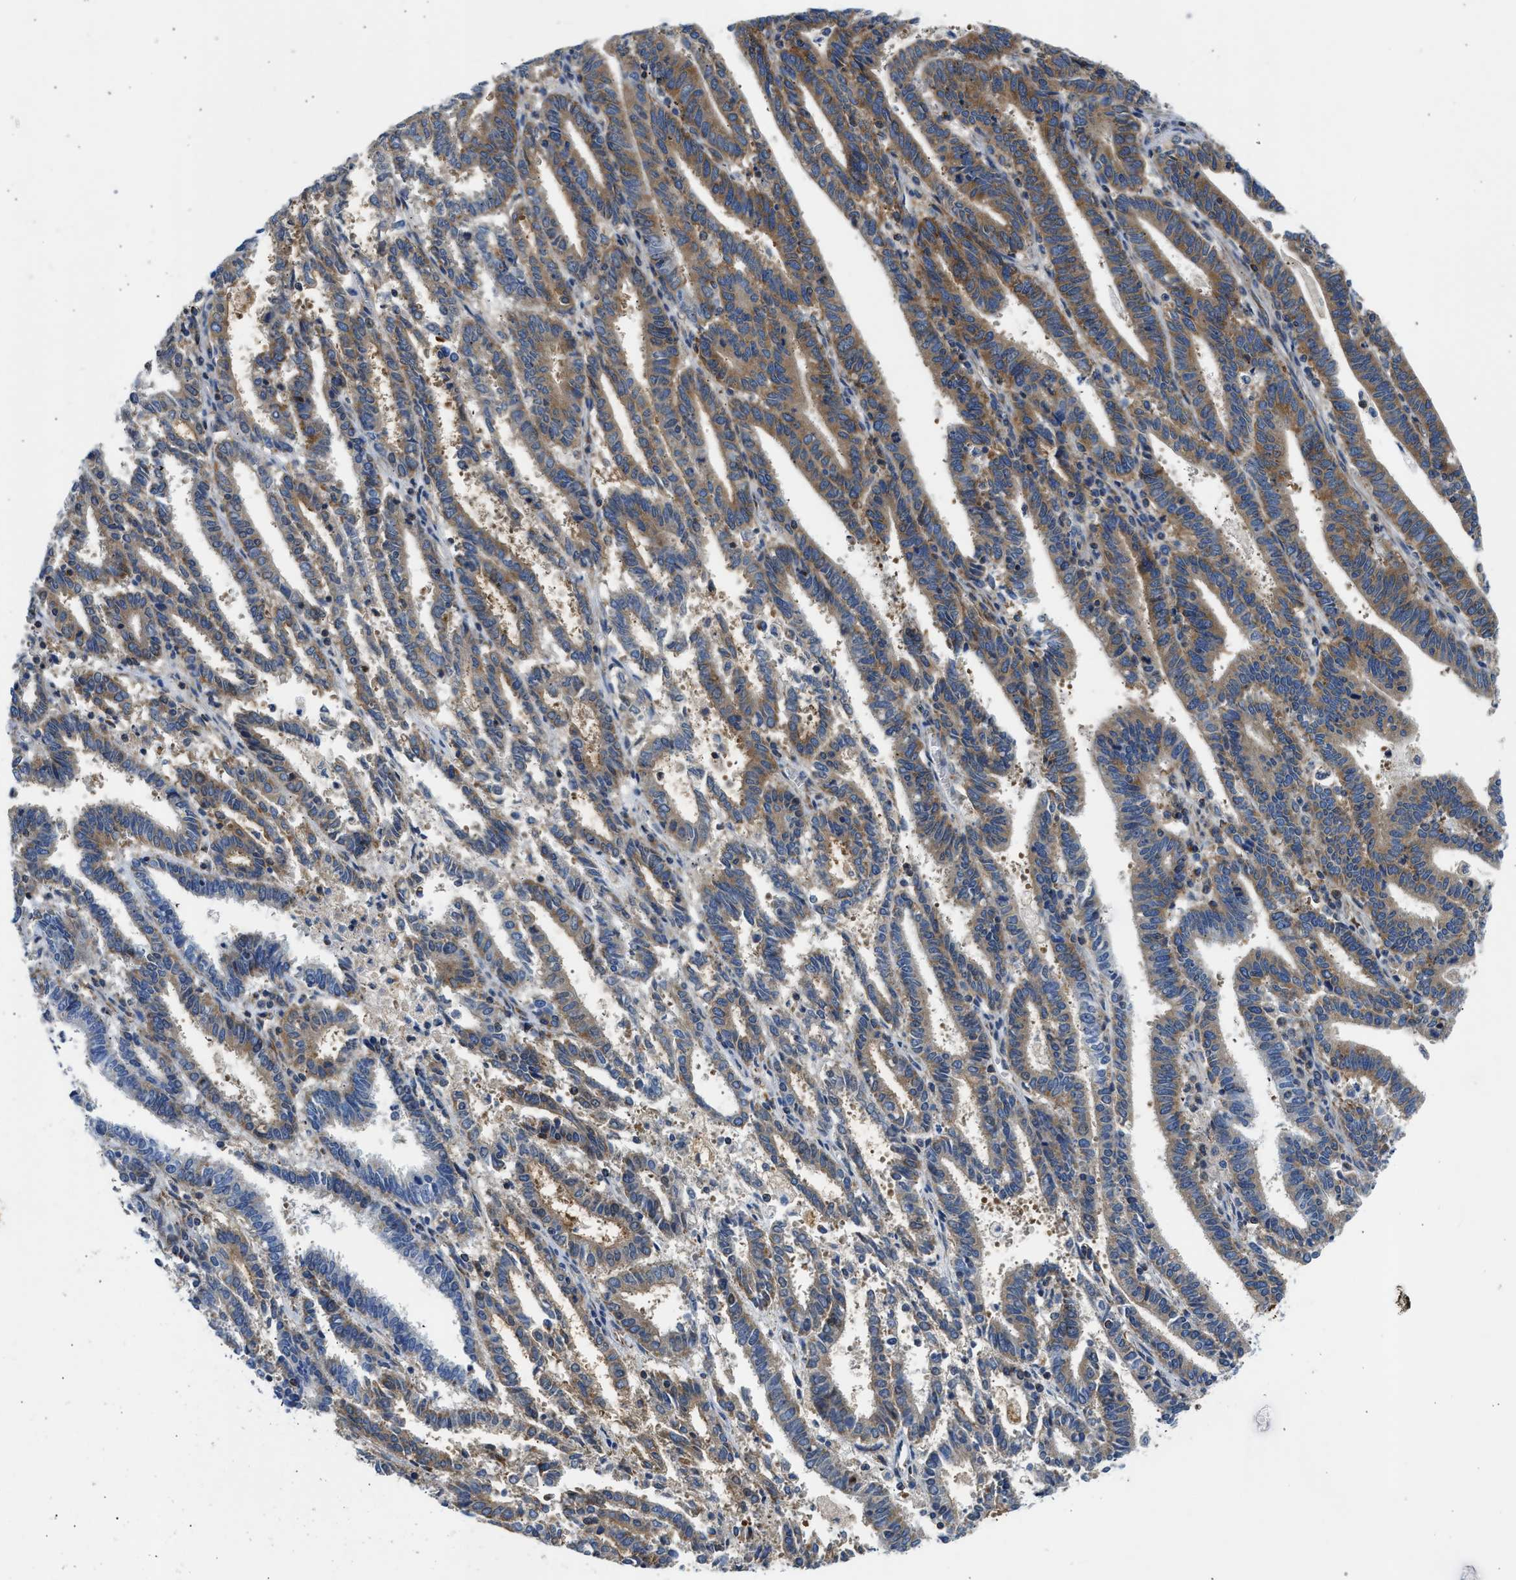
{"staining": {"intensity": "moderate", "quantity": ">75%", "location": "cytoplasmic/membranous"}, "tissue": "endometrial cancer", "cell_type": "Tumor cells", "image_type": "cancer", "snomed": [{"axis": "morphology", "description": "Adenocarcinoma, NOS"}, {"axis": "topography", "description": "Uterus"}], "caption": "This is an image of immunohistochemistry staining of endometrial adenocarcinoma, which shows moderate expression in the cytoplasmic/membranous of tumor cells.", "gene": "CAMKK2", "patient": {"sex": "female", "age": 83}}